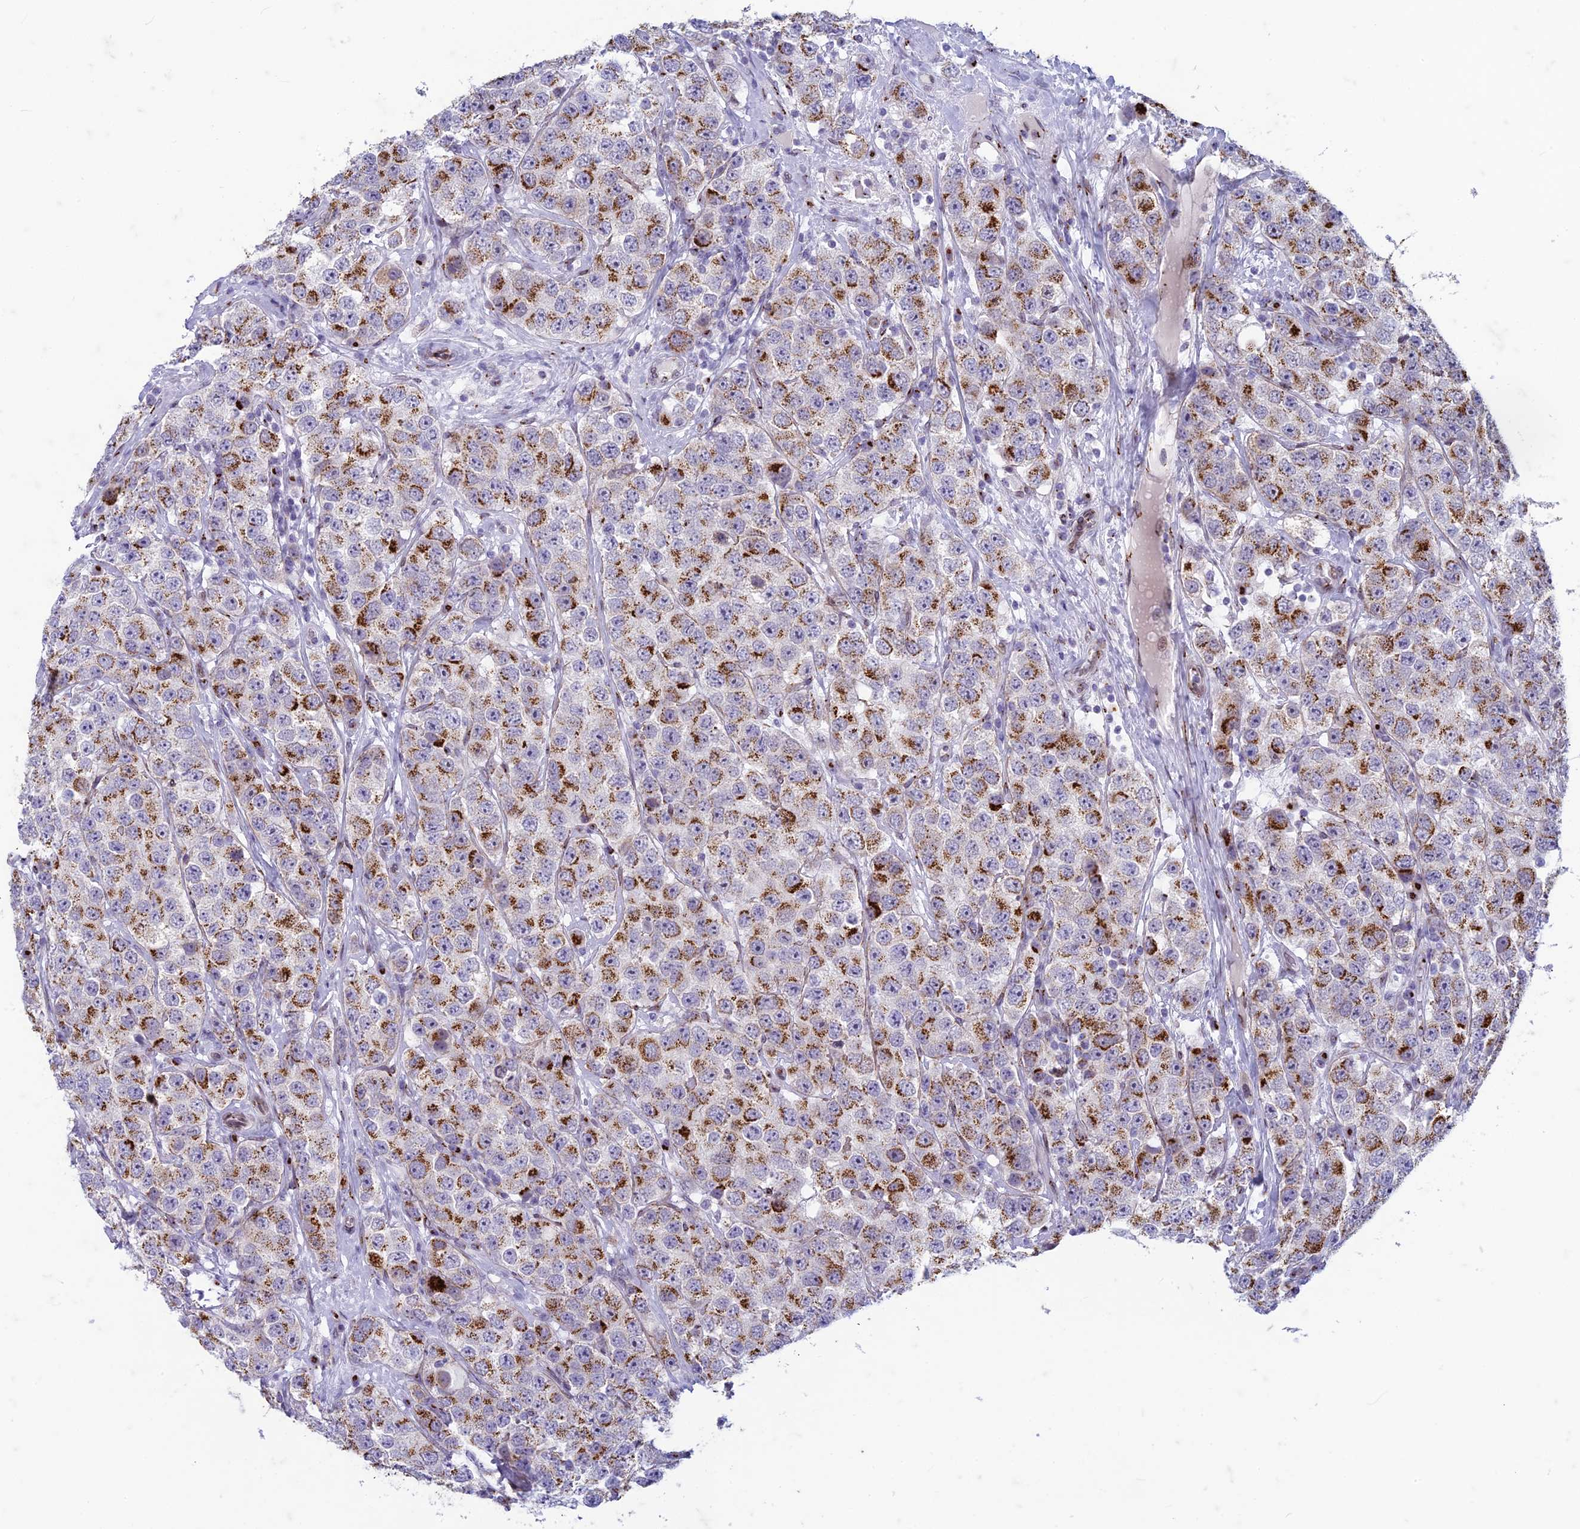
{"staining": {"intensity": "strong", "quantity": "25%-75%", "location": "cytoplasmic/membranous"}, "tissue": "testis cancer", "cell_type": "Tumor cells", "image_type": "cancer", "snomed": [{"axis": "morphology", "description": "Seminoma, NOS"}, {"axis": "topography", "description": "Testis"}], "caption": "A micrograph of human testis cancer stained for a protein shows strong cytoplasmic/membranous brown staining in tumor cells.", "gene": "FAM3C", "patient": {"sex": "male", "age": 28}}